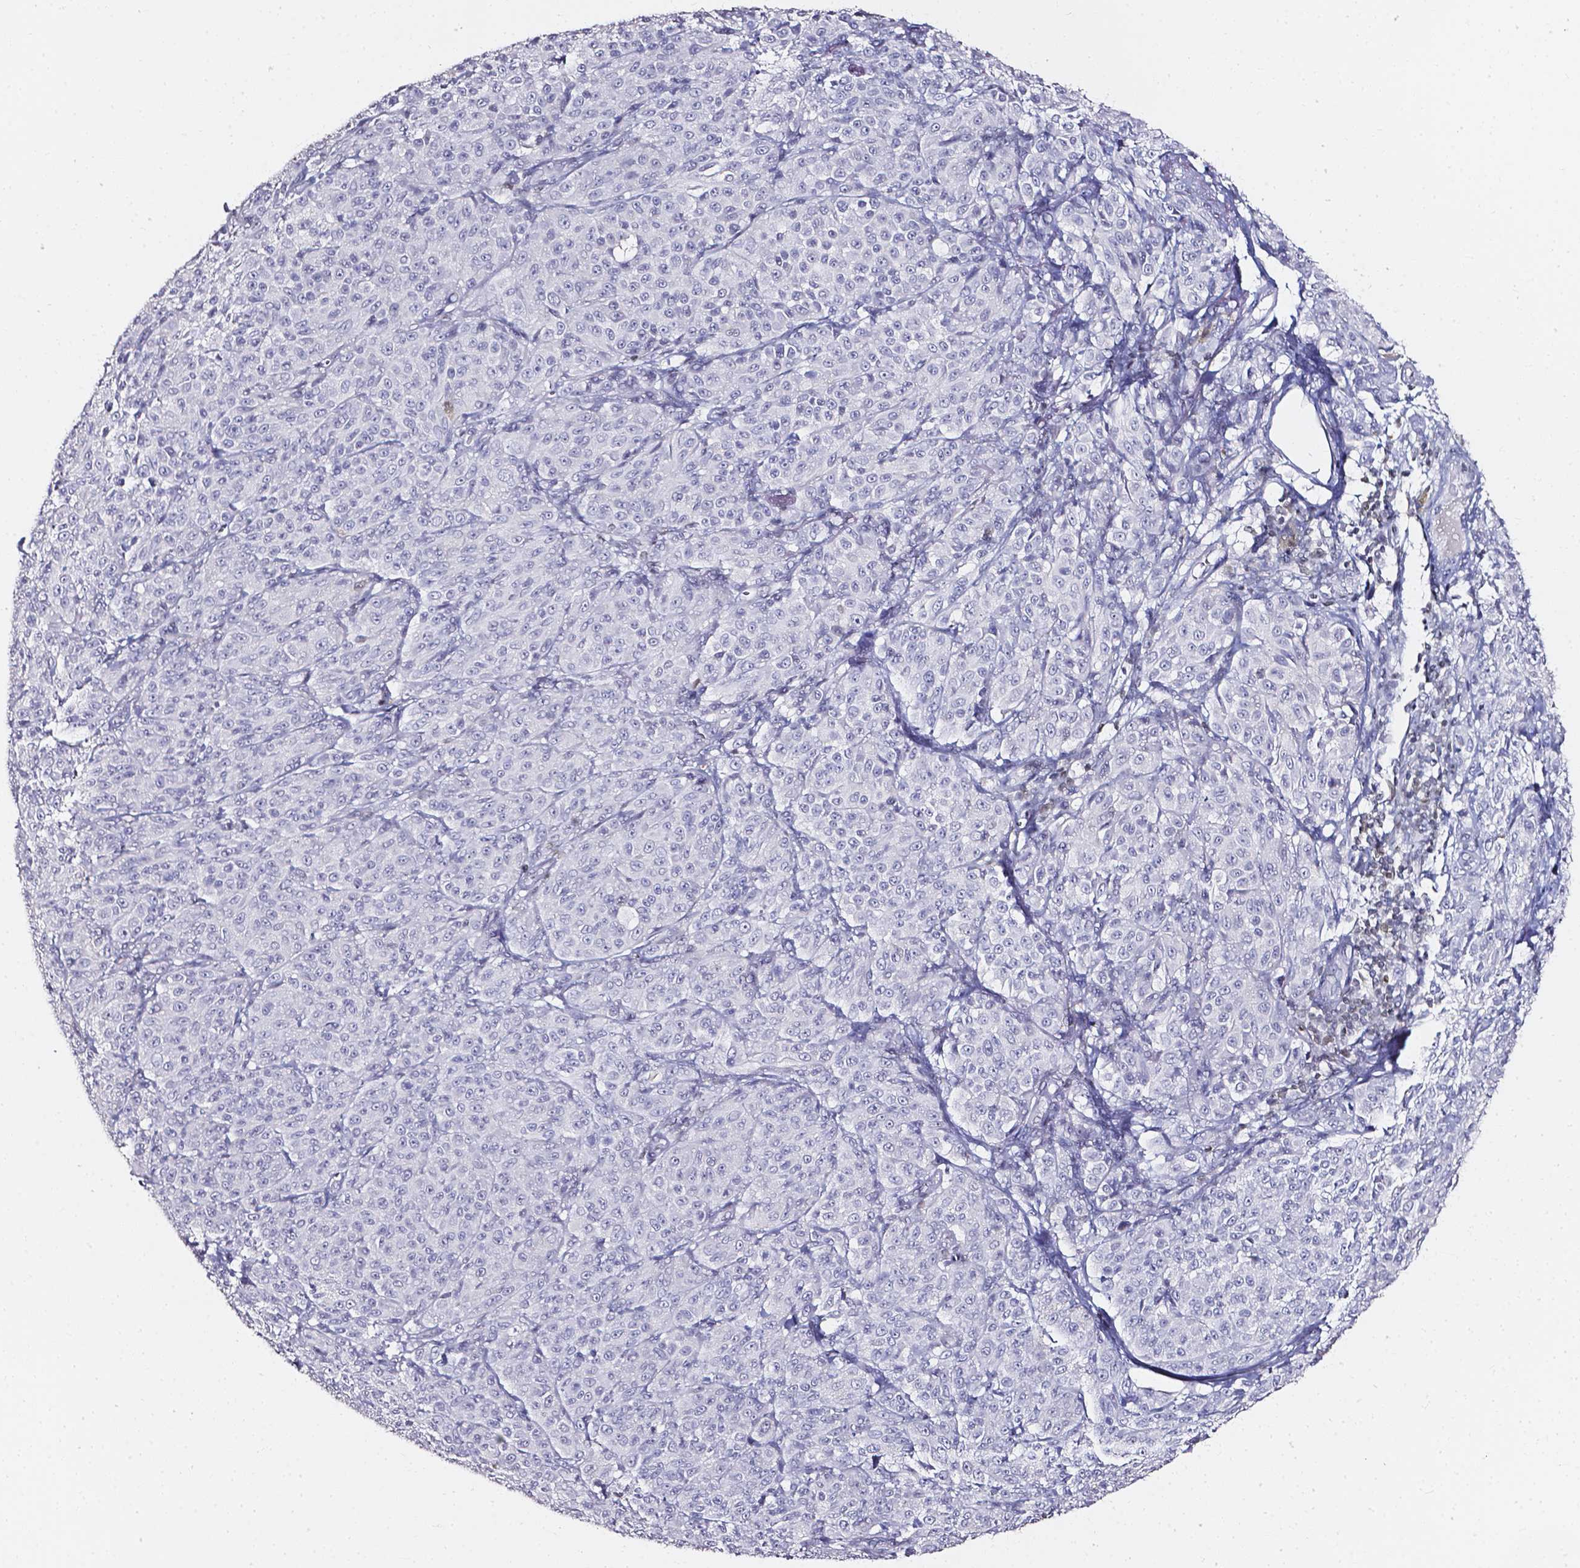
{"staining": {"intensity": "negative", "quantity": "none", "location": "none"}, "tissue": "melanoma", "cell_type": "Tumor cells", "image_type": "cancer", "snomed": [{"axis": "morphology", "description": "Malignant melanoma, NOS"}, {"axis": "topography", "description": "Skin"}], "caption": "Immunohistochemical staining of malignant melanoma reveals no significant positivity in tumor cells.", "gene": "AKR1B10", "patient": {"sex": "male", "age": 89}}